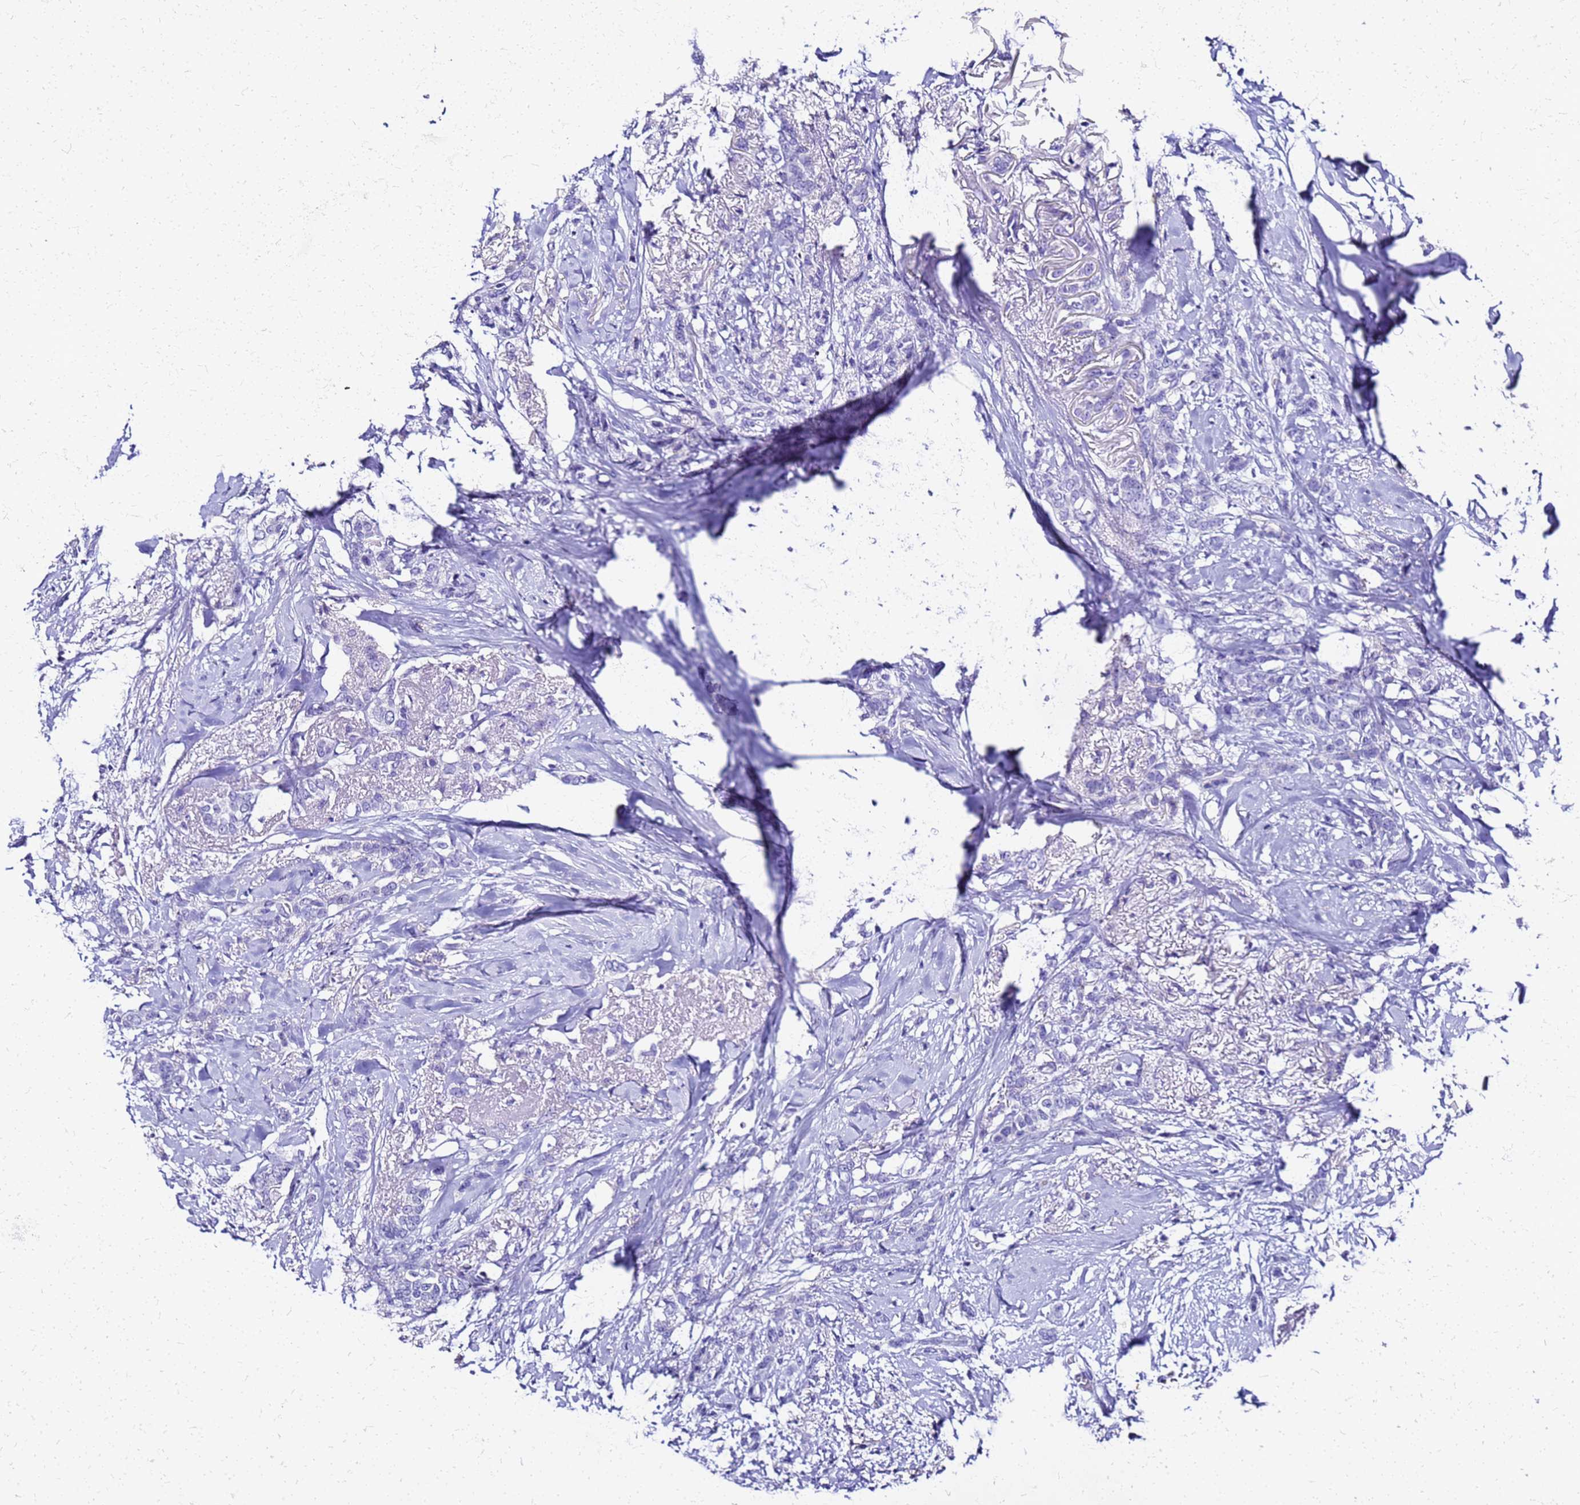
{"staining": {"intensity": "negative", "quantity": "none", "location": "none"}, "tissue": "breast cancer", "cell_type": "Tumor cells", "image_type": "cancer", "snomed": [{"axis": "morphology", "description": "Duct carcinoma"}, {"axis": "topography", "description": "Breast"}], "caption": "A high-resolution histopathology image shows immunohistochemistry staining of breast cancer (invasive ductal carcinoma), which exhibits no significant expression in tumor cells.", "gene": "SMIM21", "patient": {"sex": "female", "age": 72}}